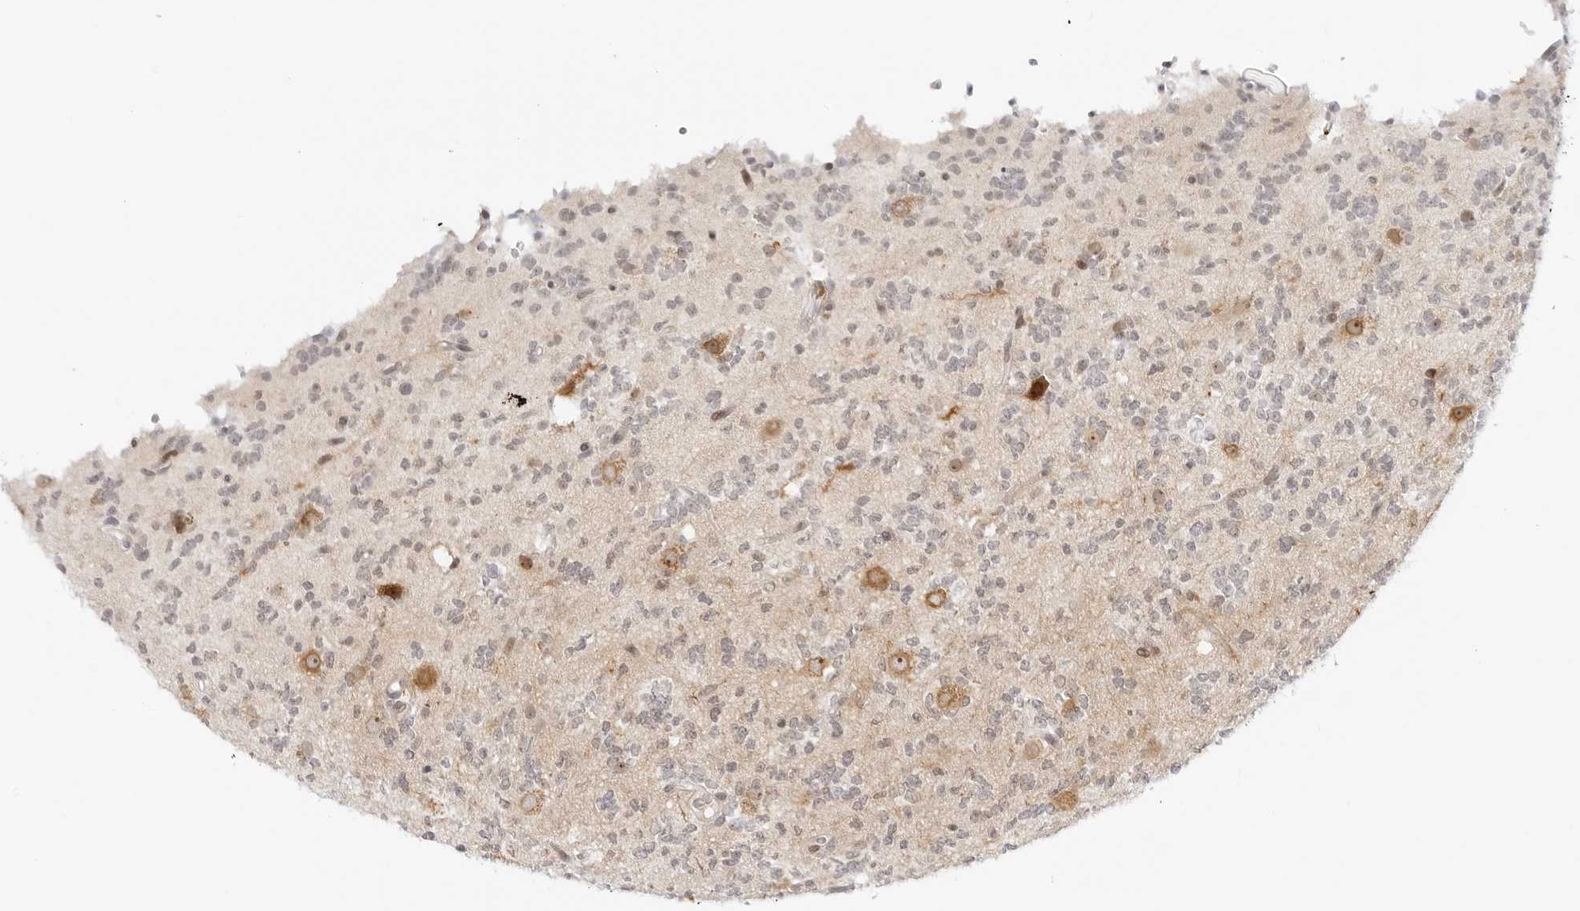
{"staining": {"intensity": "weak", "quantity": ">75%", "location": "cytoplasmic/membranous,nuclear"}, "tissue": "glioma", "cell_type": "Tumor cells", "image_type": "cancer", "snomed": [{"axis": "morphology", "description": "Glioma, malignant, High grade"}, {"axis": "topography", "description": "Brain"}], "caption": "A high-resolution histopathology image shows immunohistochemistry (IHC) staining of glioma, which demonstrates weak cytoplasmic/membranous and nuclear staining in about >75% of tumor cells.", "gene": "HIPK3", "patient": {"sex": "female", "age": 62}}